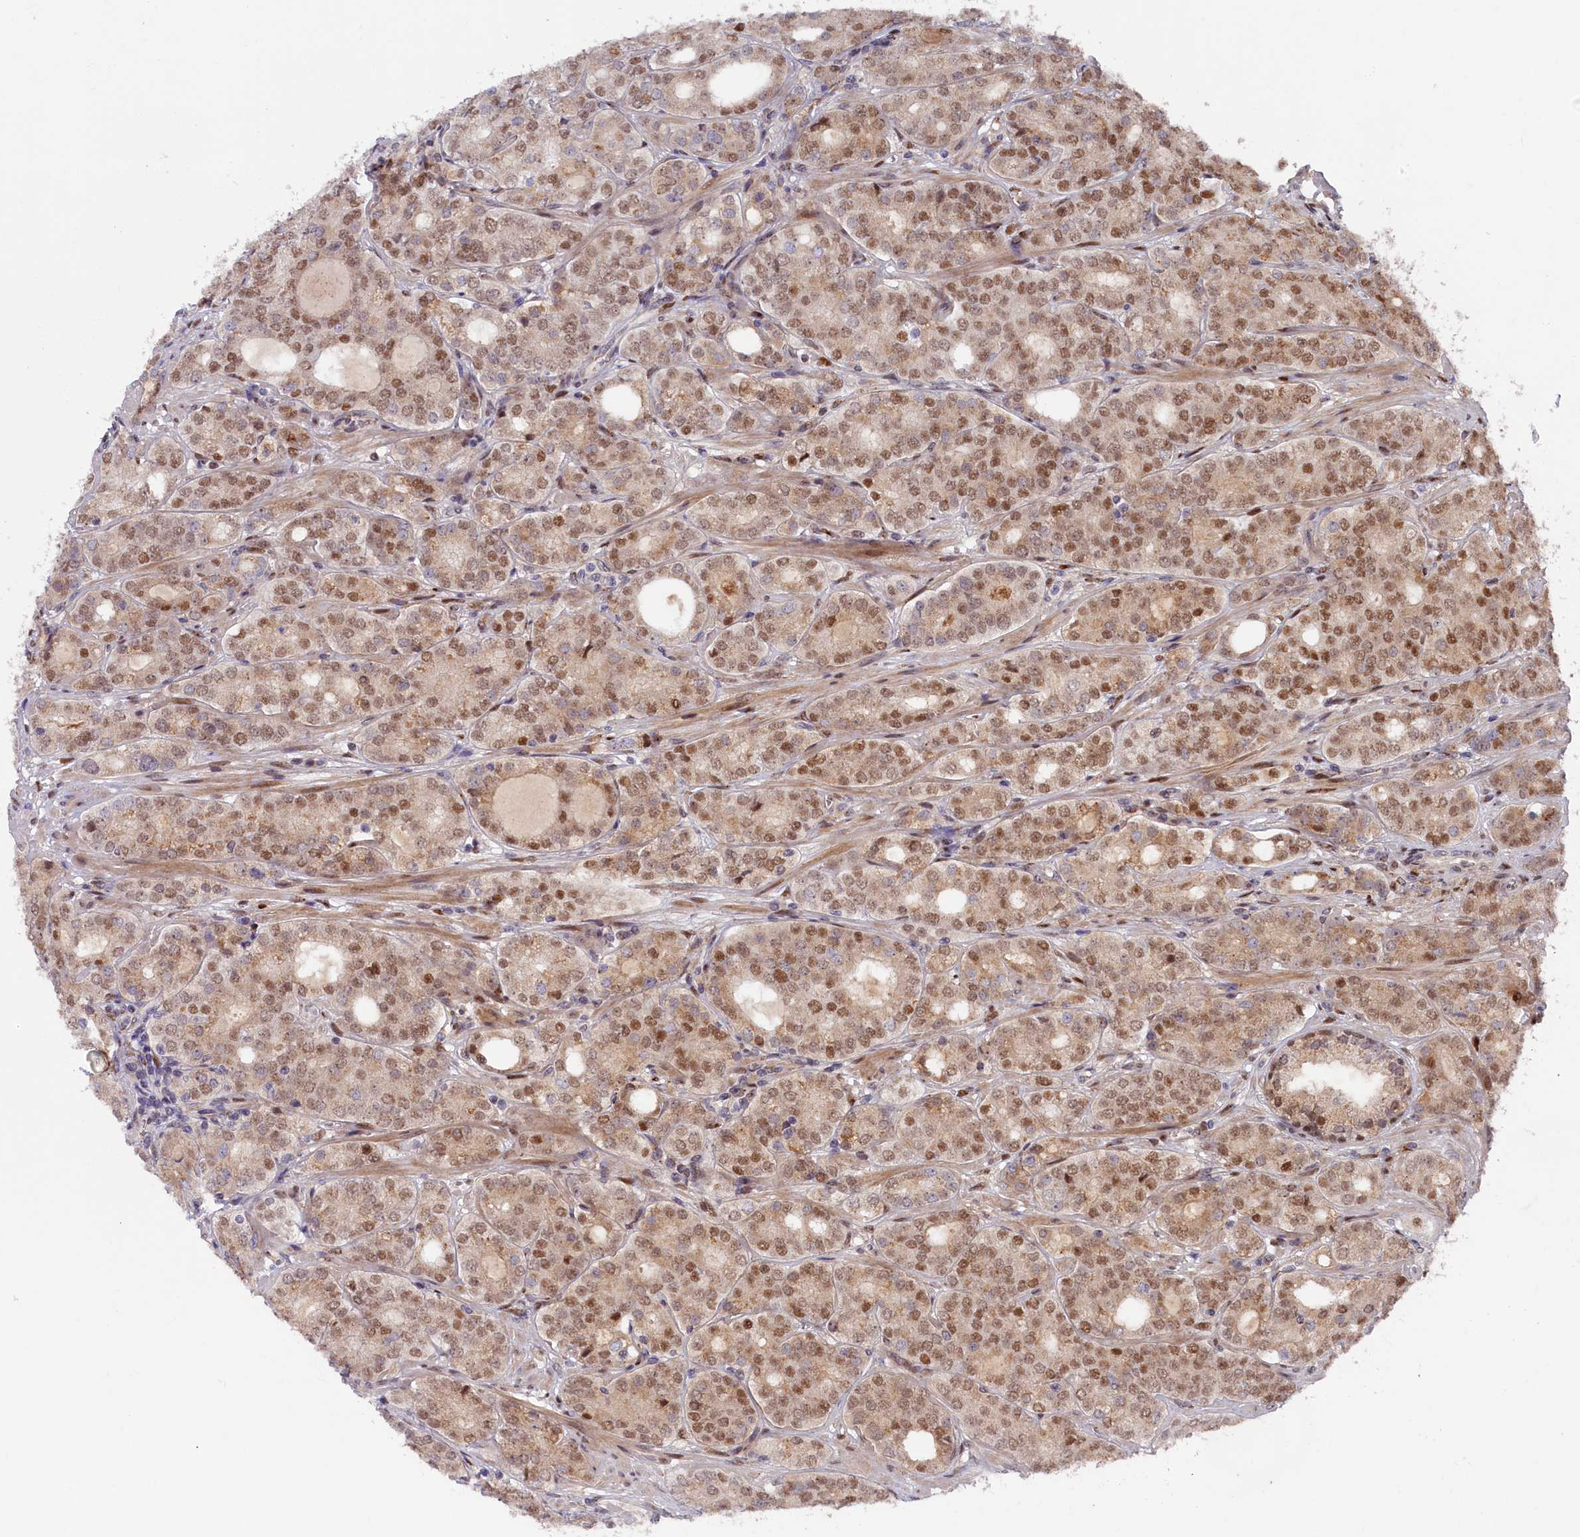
{"staining": {"intensity": "moderate", "quantity": ">75%", "location": "cytoplasmic/membranous,nuclear"}, "tissue": "prostate cancer", "cell_type": "Tumor cells", "image_type": "cancer", "snomed": [{"axis": "morphology", "description": "Adenocarcinoma, High grade"}, {"axis": "topography", "description": "Prostate"}], "caption": "Immunohistochemistry image of neoplastic tissue: human prostate cancer (adenocarcinoma (high-grade)) stained using IHC shows medium levels of moderate protein expression localized specifically in the cytoplasmic/membranous and nuclear of tumor cells, appearing as a cytoplasmic/membranous and nuclear brown color.", "gene": "CHST12", "patient": {"sex": "male", "age": 64}}